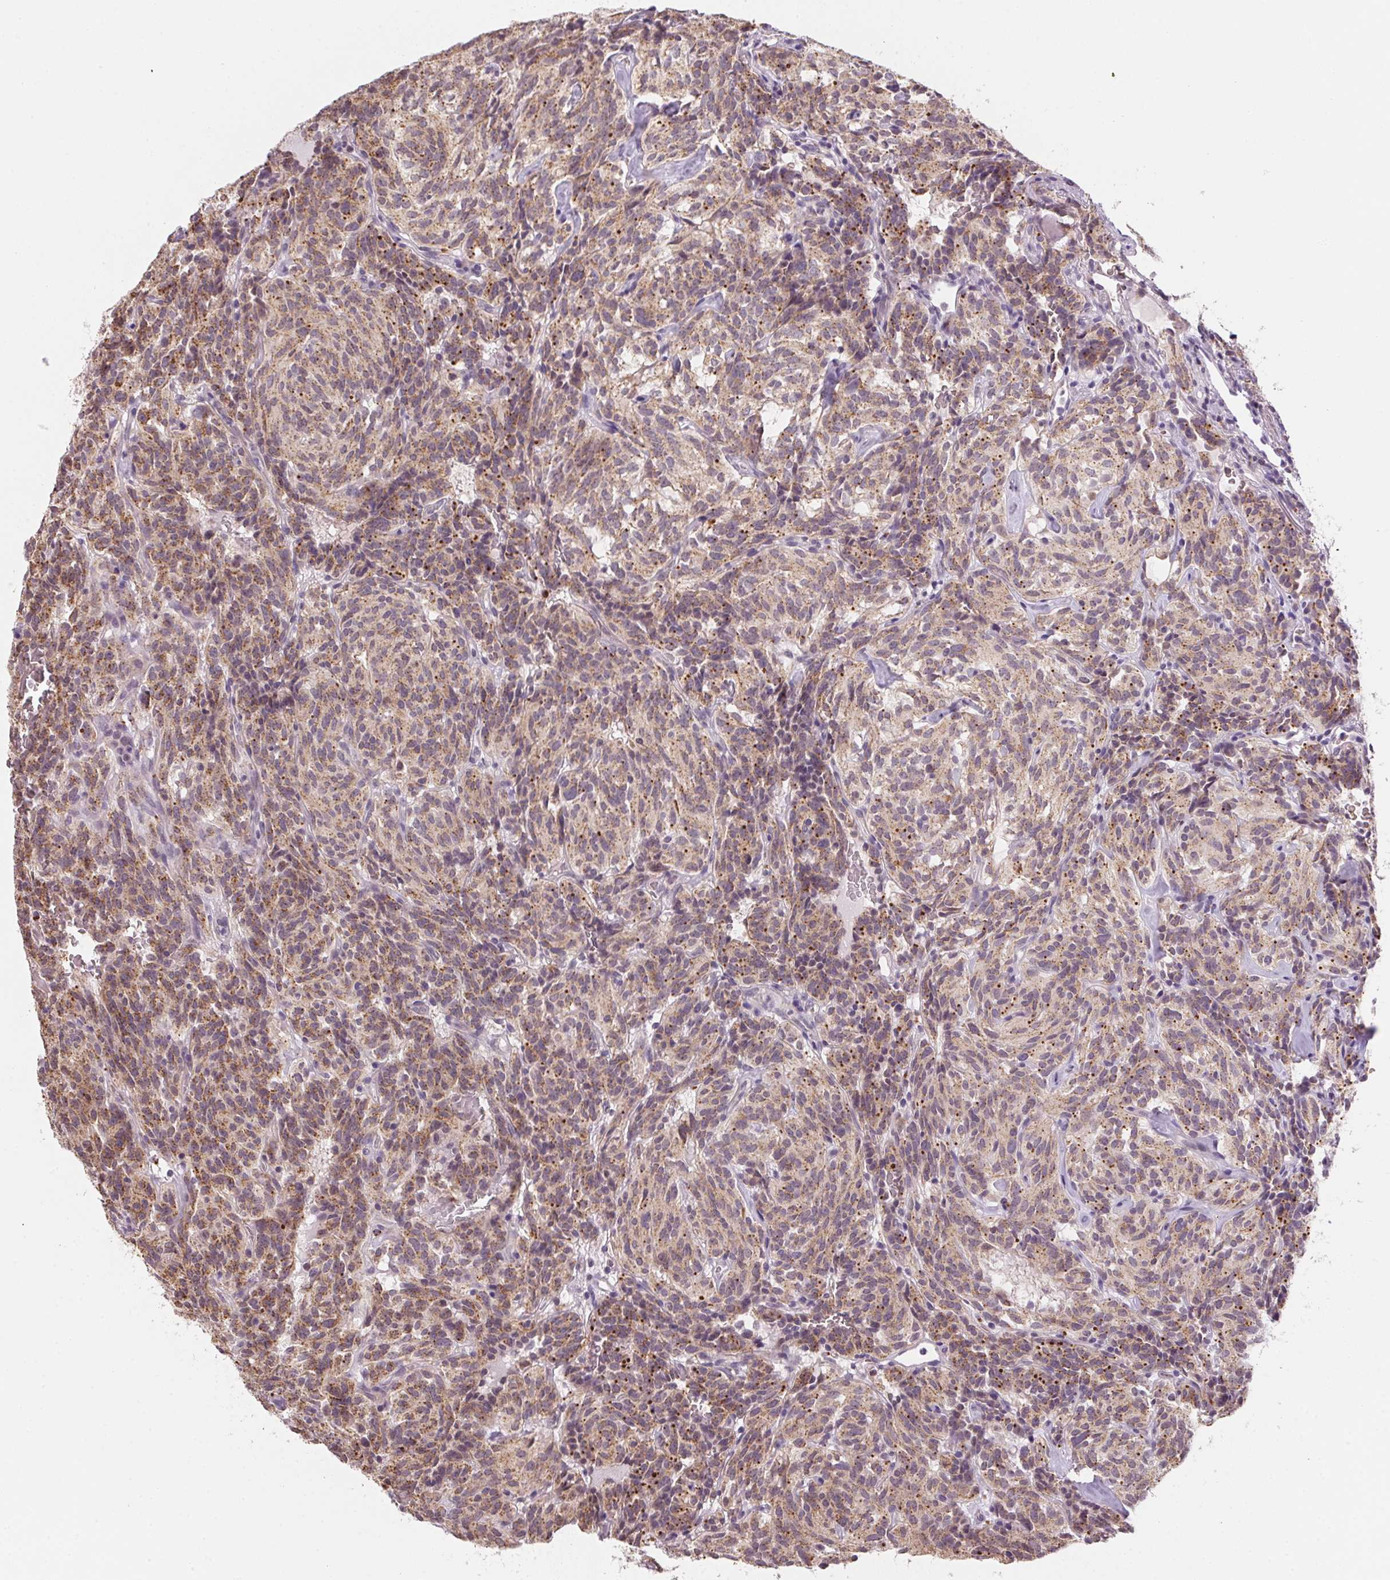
{"staining": {"intensity": "moderate", "quantity": "25%-75%", "location": "cytoplasmic/membranous"}, "tissue": "carcinoid", "cell_type": "Tumor cells", "image_type": "cancer", "snomed": [{"axis": "morphology", "description": "Carcinoid, malignant, NOS"}, {"axis": "topography", "description": "Lung"}], "caption": "Carcinoid (malignant) stained with a brown dye shows moderate cytoplasmic/membranous positive expression in approximately 25%-75% of tumor cells.", "gene": "METTL13", "patient": {"sex": "female", "age": 61}}